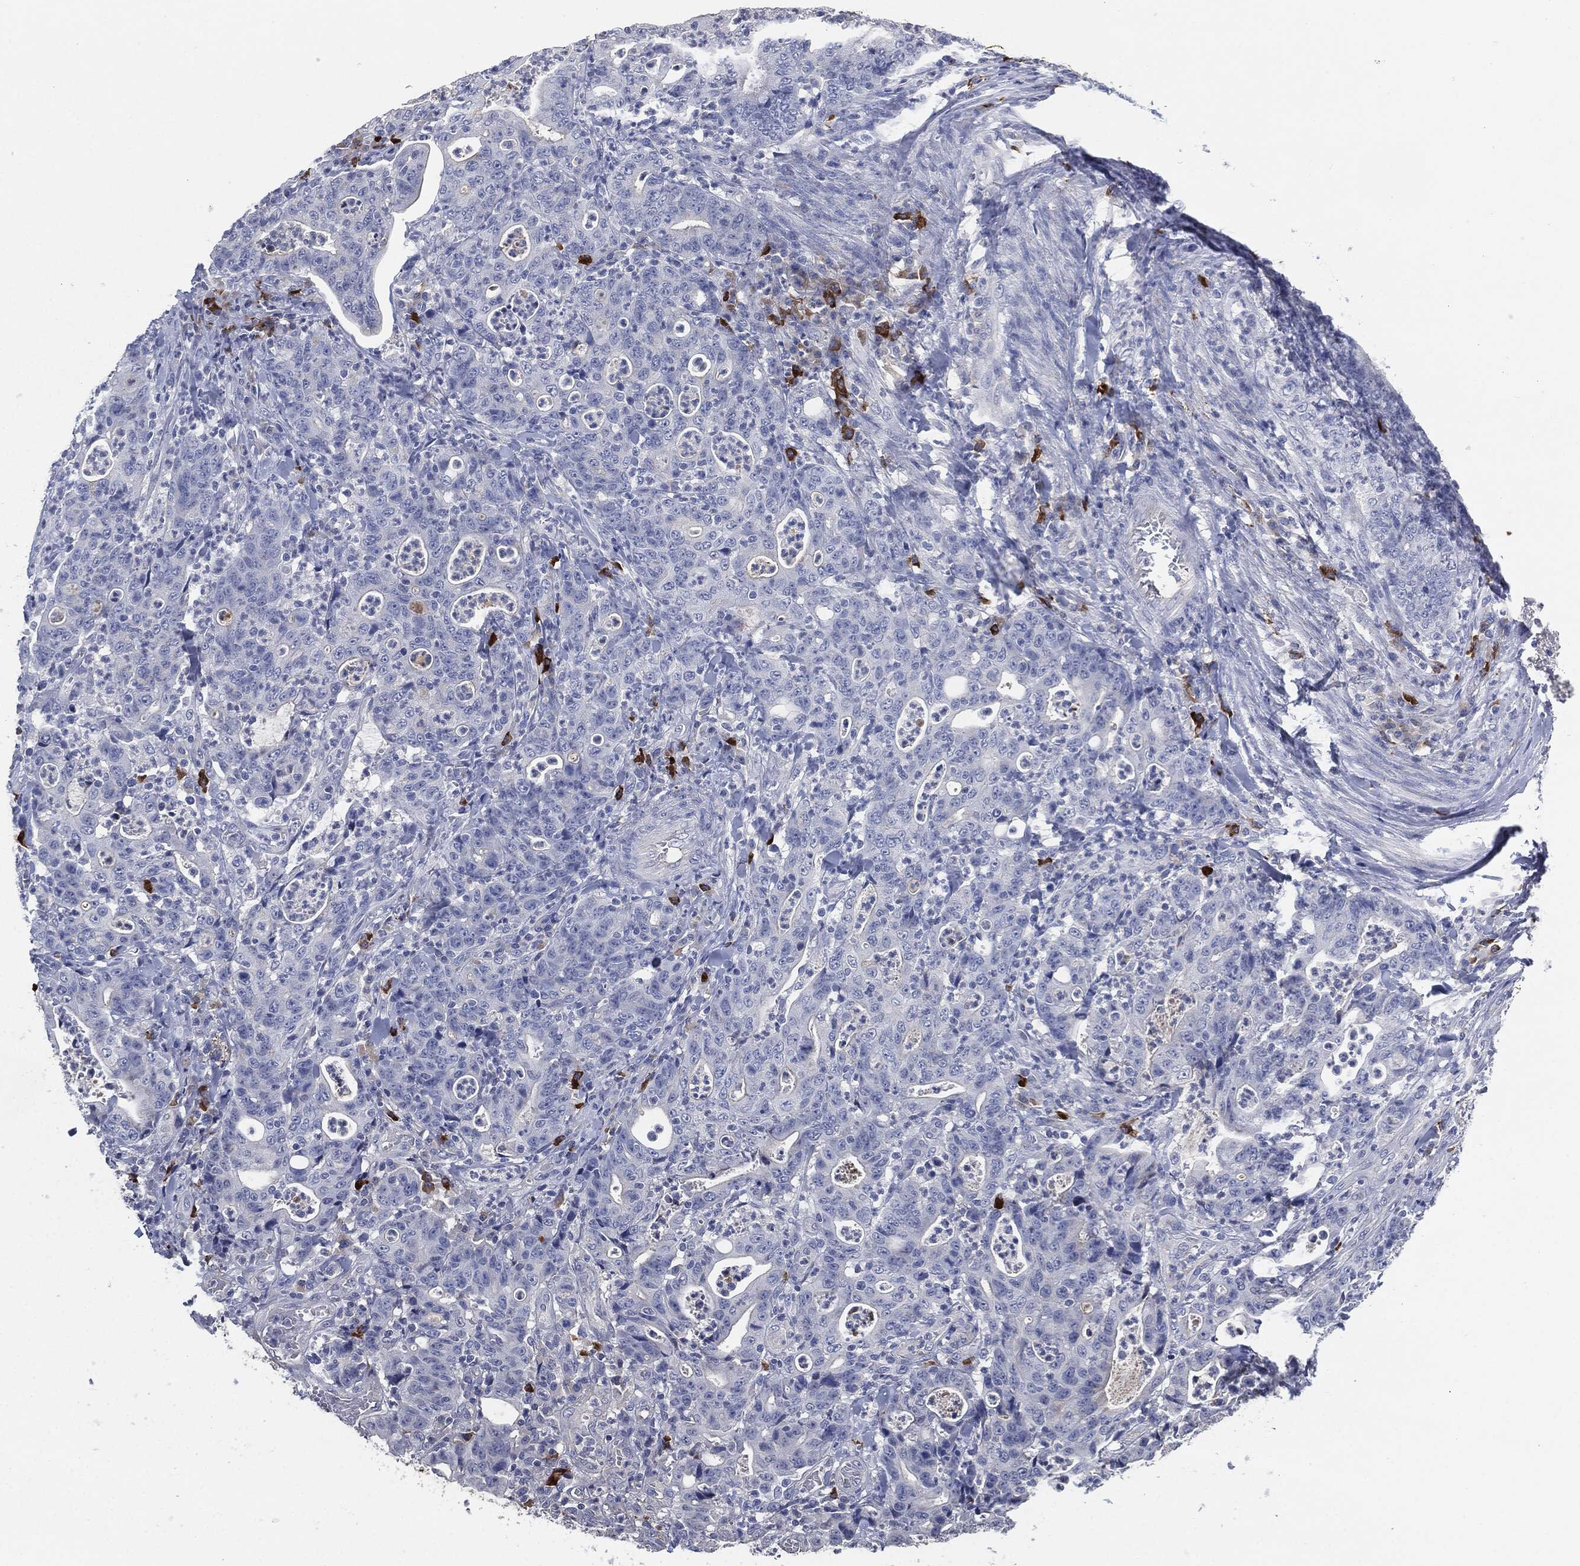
{"staining": {"intensity": "negative", "quantity": "none", "location": "none"}, "tissue": "colorectal cancer", "cell_type": "Tumor cells", "image_type": "cancer", "snomed": [{"axis": "morphology", "description": "Adenocarcinoma, NOS"}, {"axis": "topography", "description": "Colon"}], "caption": "IHC photomicrograph of human adenocarcinoma (colorectal) stained for a protein (brown), which demonstrates no staining in tumor cells.", "gene": "CD27", "patient": {"sex": "male", "age": 70}}